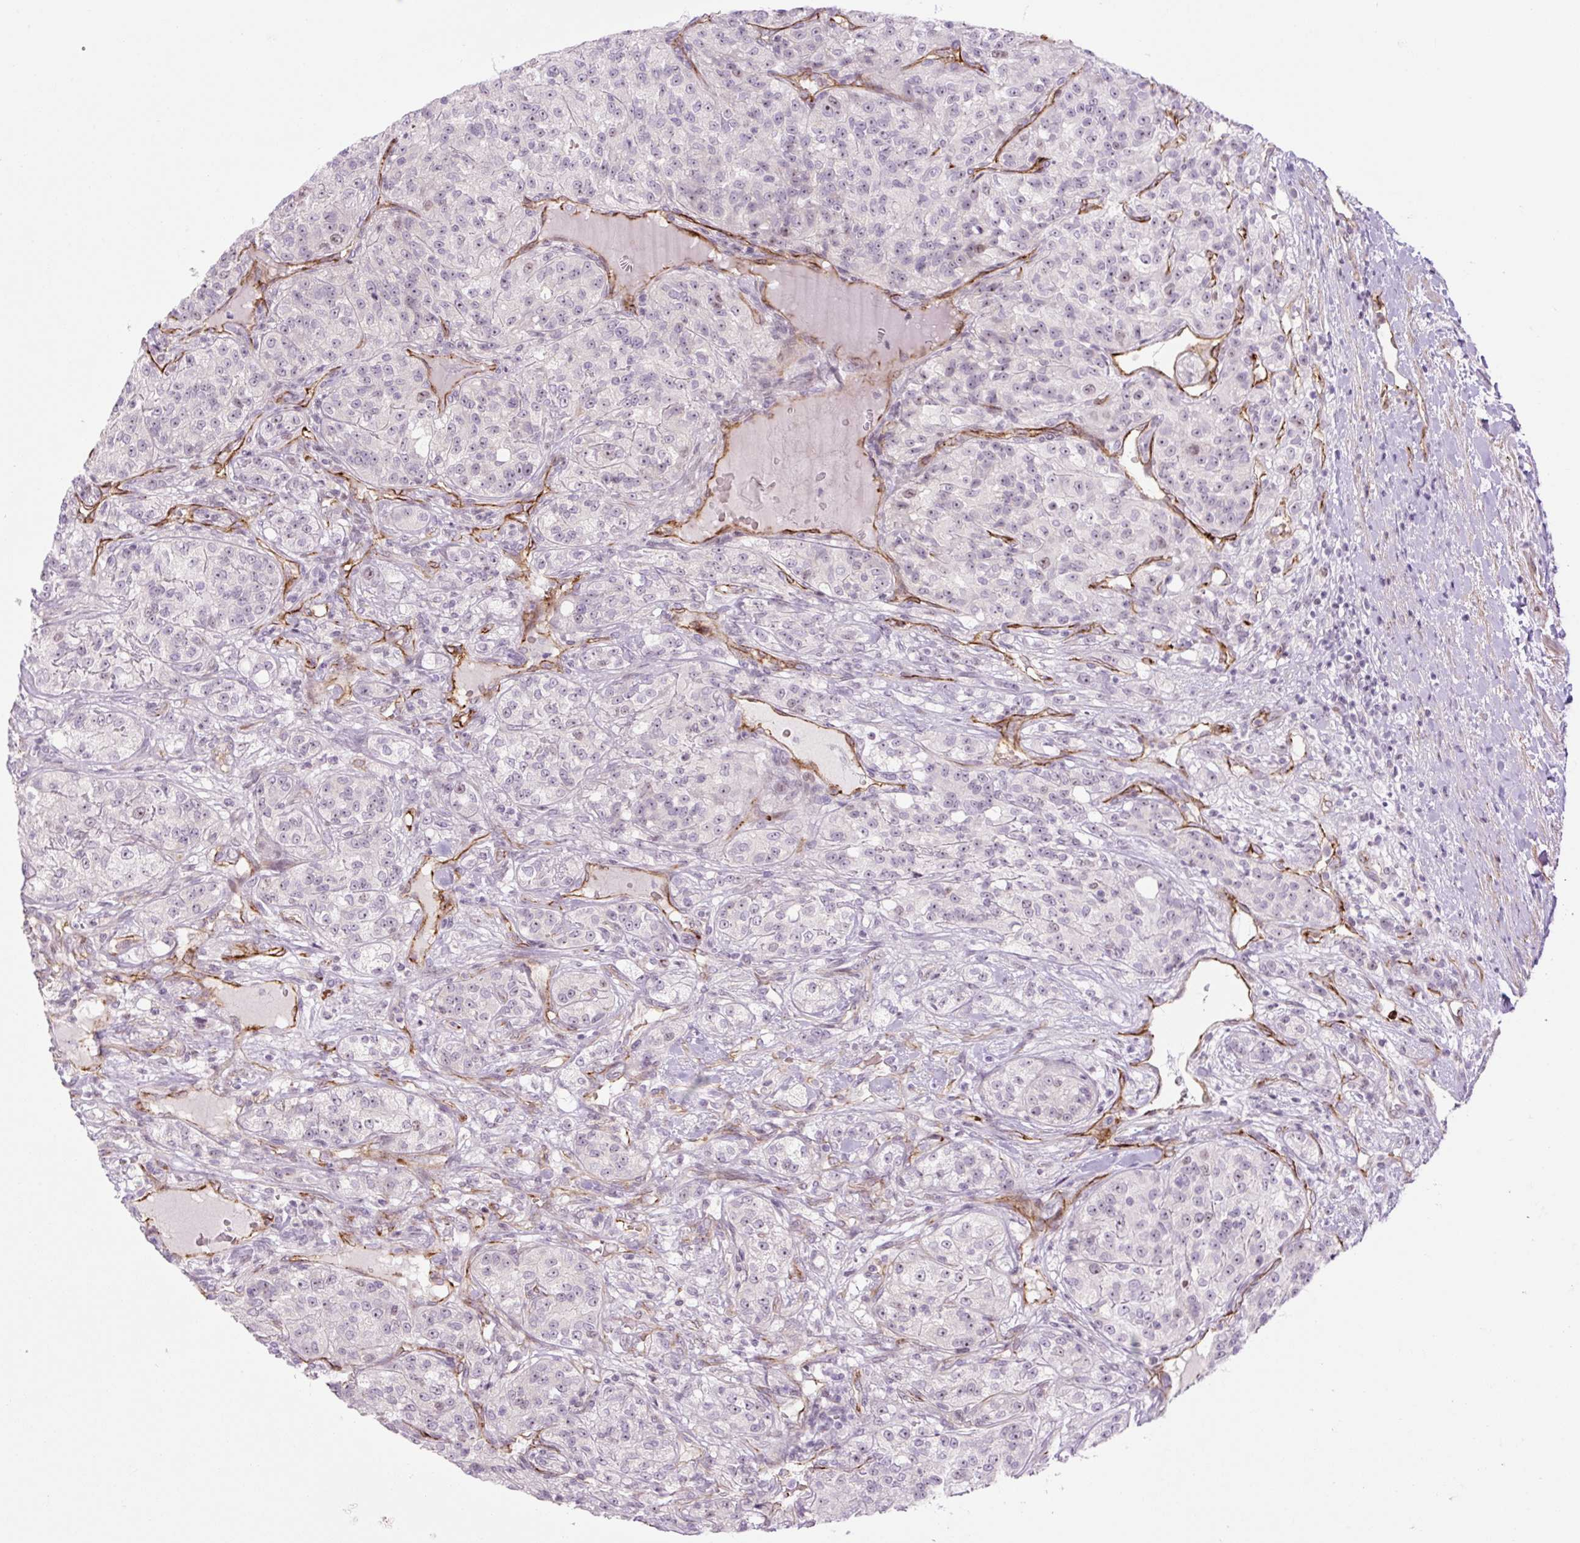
{"staining": {"intensity": "weak", "quantity": "<25%", "location": "nuclear"}, "tissue": "renal cancer", "cell_type": "Tumor cells", "image_type": "cancer", "snomed": [{"axis": "morphology", "description": "Adenocarcinoma, NOS"}, {"axis": "topography", "description": "Kidney"}], "caption": "A histopathology image of human renal cancer is negative for staining in tumor cells.", "gene": "ZNF417", "patient": {"sex": "female", "age": 63}}